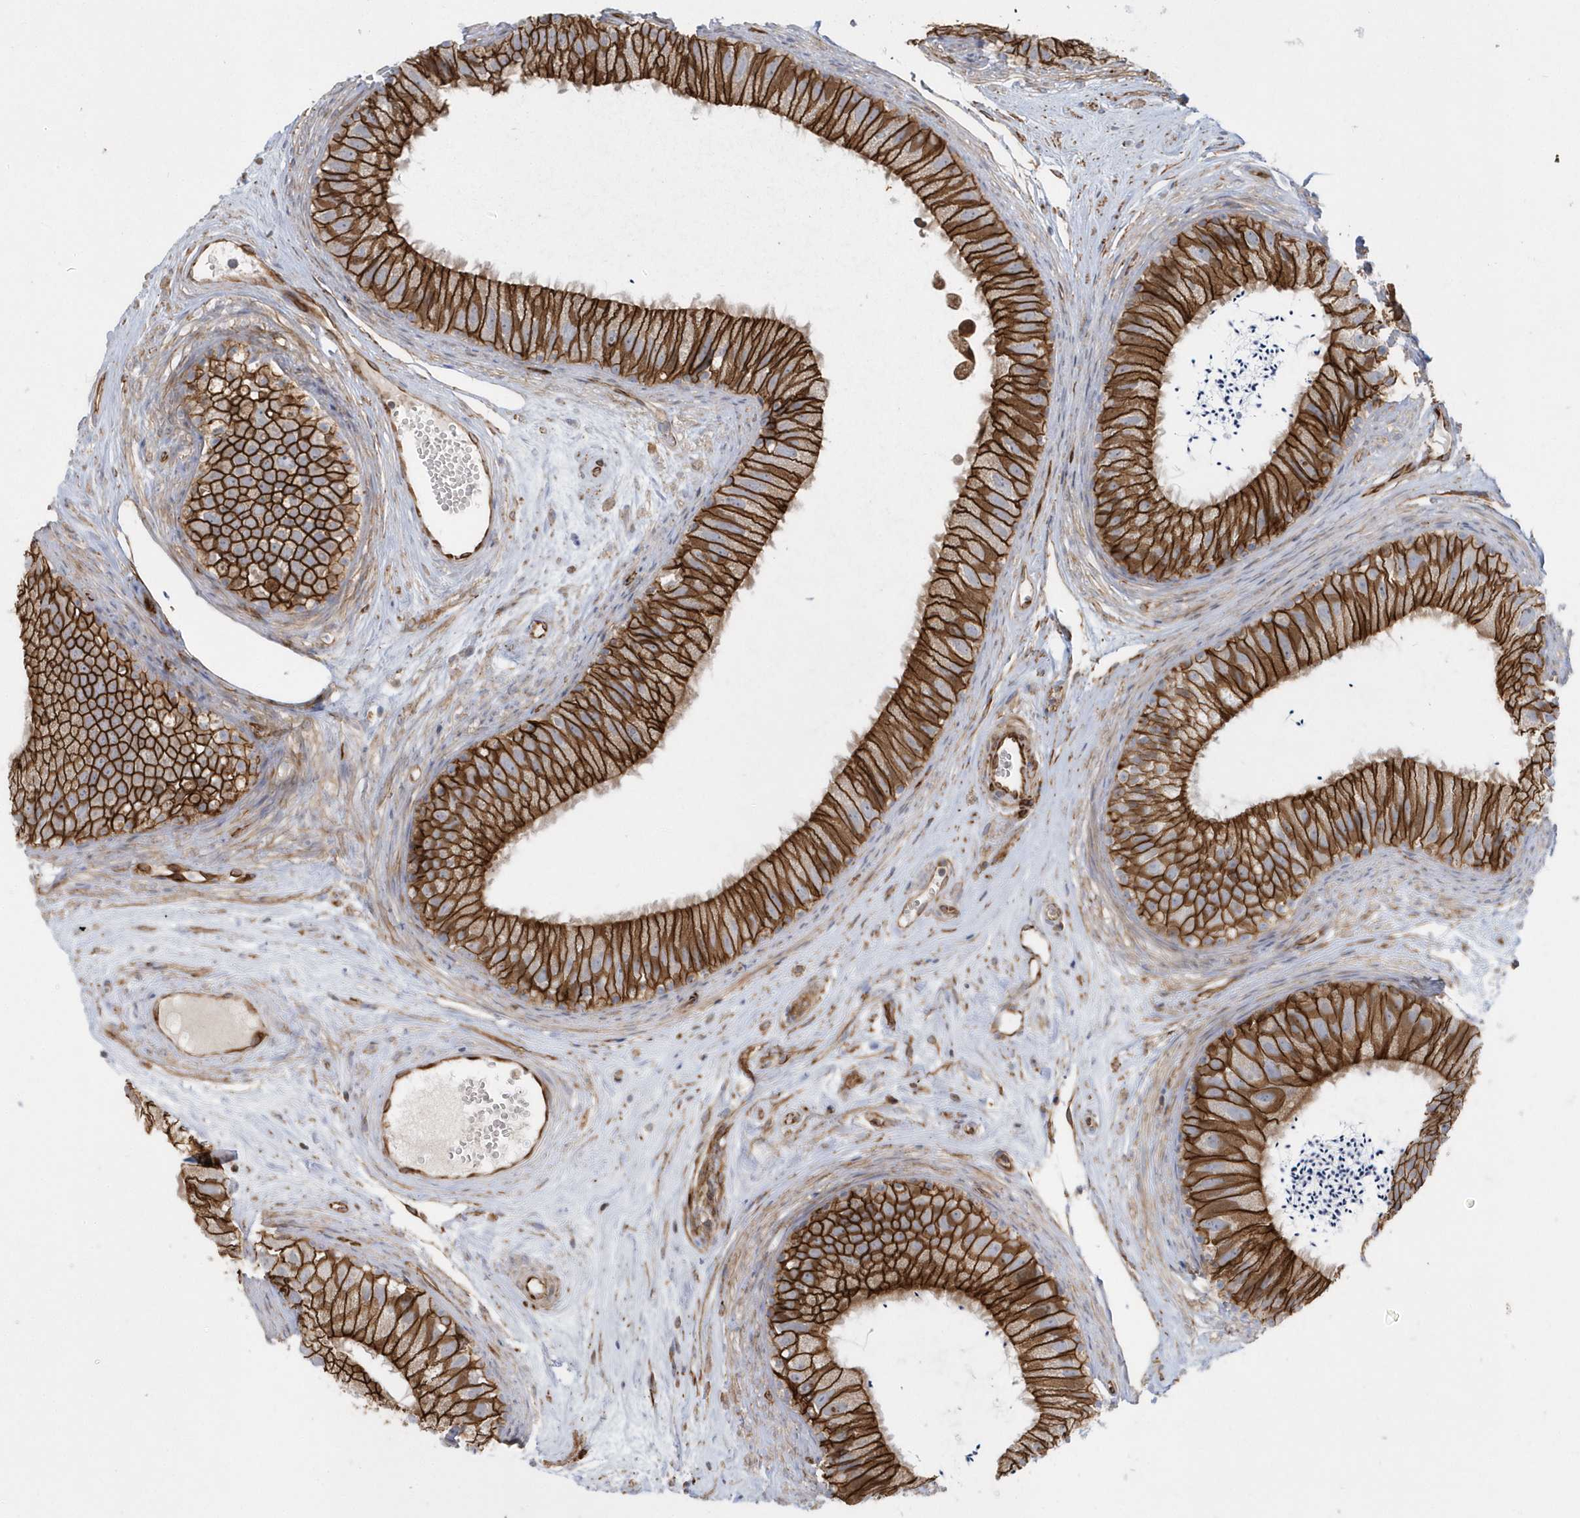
{"staining": {"intensity": "strong", "quantity": ">75%", "location": "cytoplasmic/membranous"}, "tissue": "epididymis", "cell_type": "Glandular cells", "image_type": "normal", "snomed": [{"axis": "morphology", "description": "Normal tissue, NOS"}, {"axis": "topography", "description": "Epididymis"}], "caption": "Glandular cells exhibit high levels of strong cytoplasmic/membranous staining in approximately >75% of cells in benign epididymis. (Stains: DAB in brown, nuclei in blue, Microscopy: brightfield microscopy at high magnification).", "gene": "RAB17", "patient": {"sex": "male", "age": 77}}